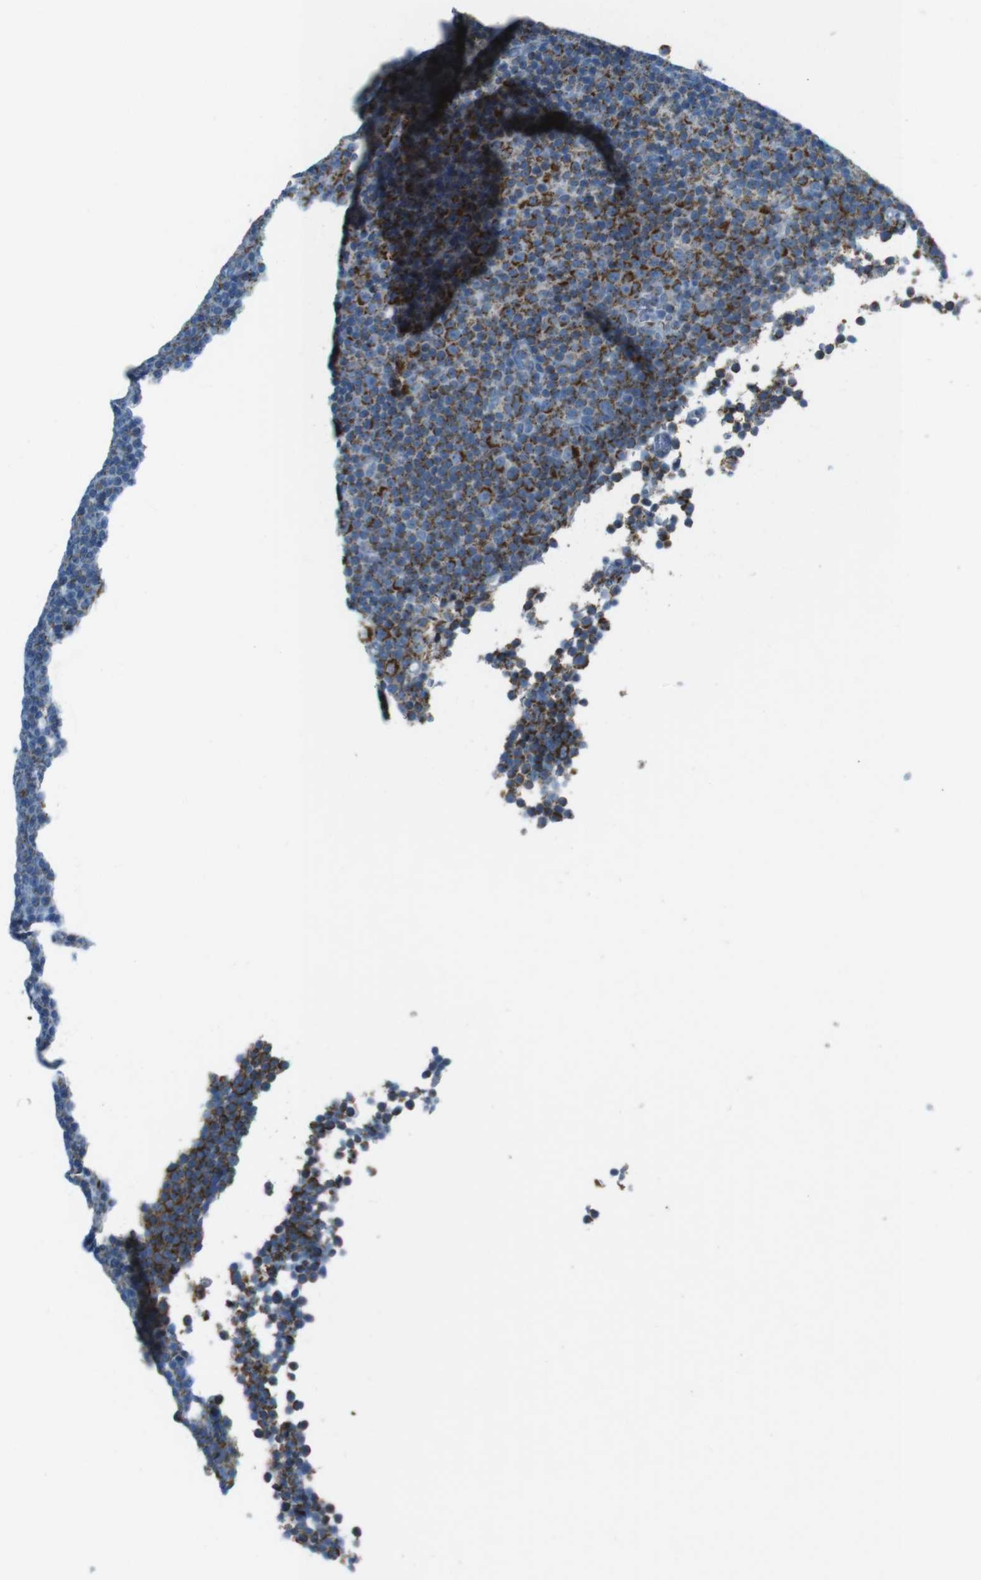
{"staining": {"intensity": "strong", "quantity": "25%-75%", "location": "cytoplasmic/membranous"}, "tissue": "lymphoma", "cell_type": "Tumor cells", "image_type": "cancer", "snomed": [{"axis": "morphology", "description": "Malignant lymphoma, non-Hodgkin's type, Low grade"}, {"axis": "topography", "description": "Lymph node"}], "caption": "Immunohistochemistry (IHC) image of human lymphoma stained for a protein (brown), which displays high levels of strong cytoplasmic/membranous staining in about 25%-75% of tumor cells.", "gene": "DNAJA3", "patient": {"sex": "female", "age": 67}}